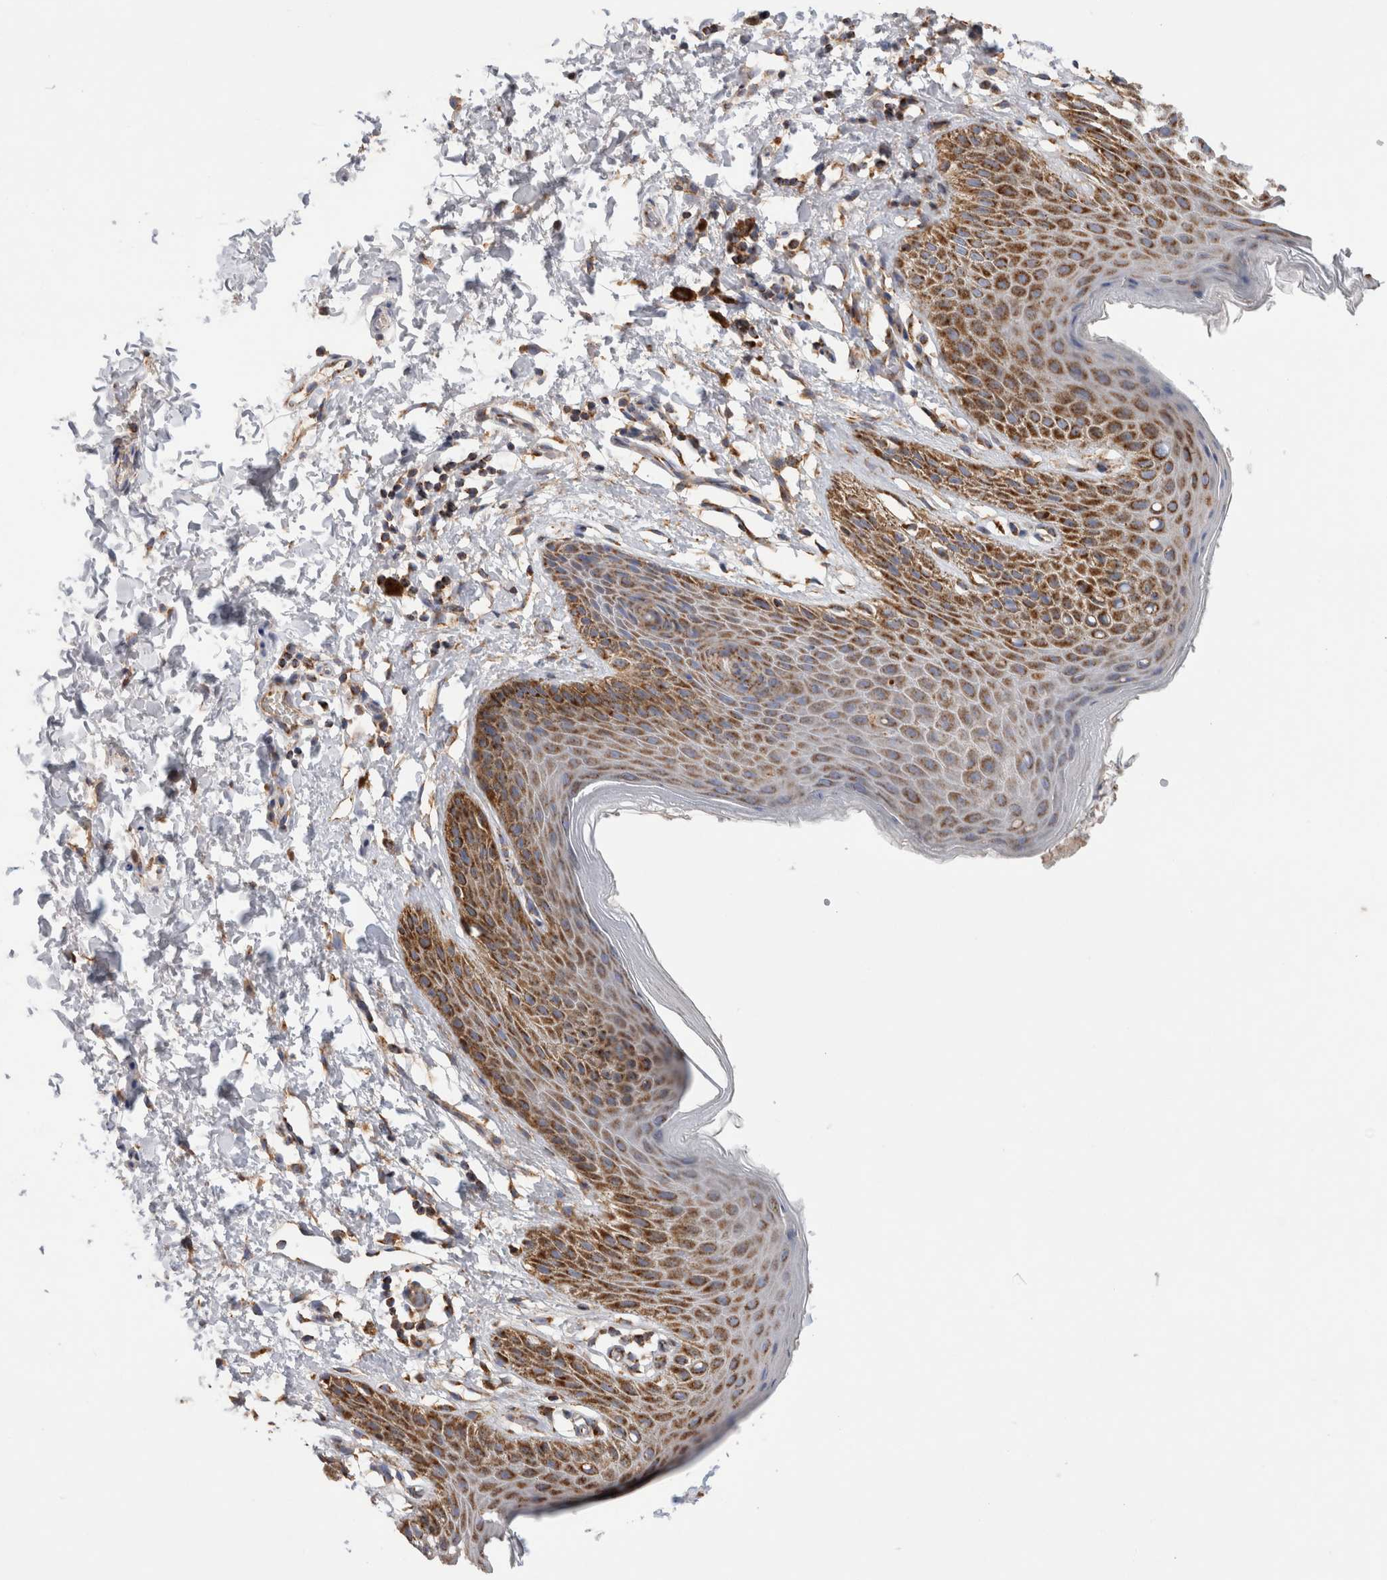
{"staining": {"intensity": "moderate", "quantity": "25%-75%", "location": "cytoplasmic/membranous"}, "tissue": "skin", "cell_type": "Epidermal cells", "image_type": "normal", "snomed": [{"axis": "morphology", "description": "Normal tissue, NOS"}, {"axis": "topography", "description": "Anal"}, {"axis": "topography", "description": "Peripheral nerve tissue"}], "caption": "A high-resolution image shows immunohistochemistry (IHC) staining of benign skin, which exhibits moderate cytoplasmic/membranous expression in approximately 25%-75% of epidermal cells. The staining is performed using DAB (3,3'-diaminobenzidine) brown chromogen to label protein expression. The nuclei are counter-stained blue using hematoxylin.", "gene": "IARS2", "patient": {"sex": "male", "age": 44}}